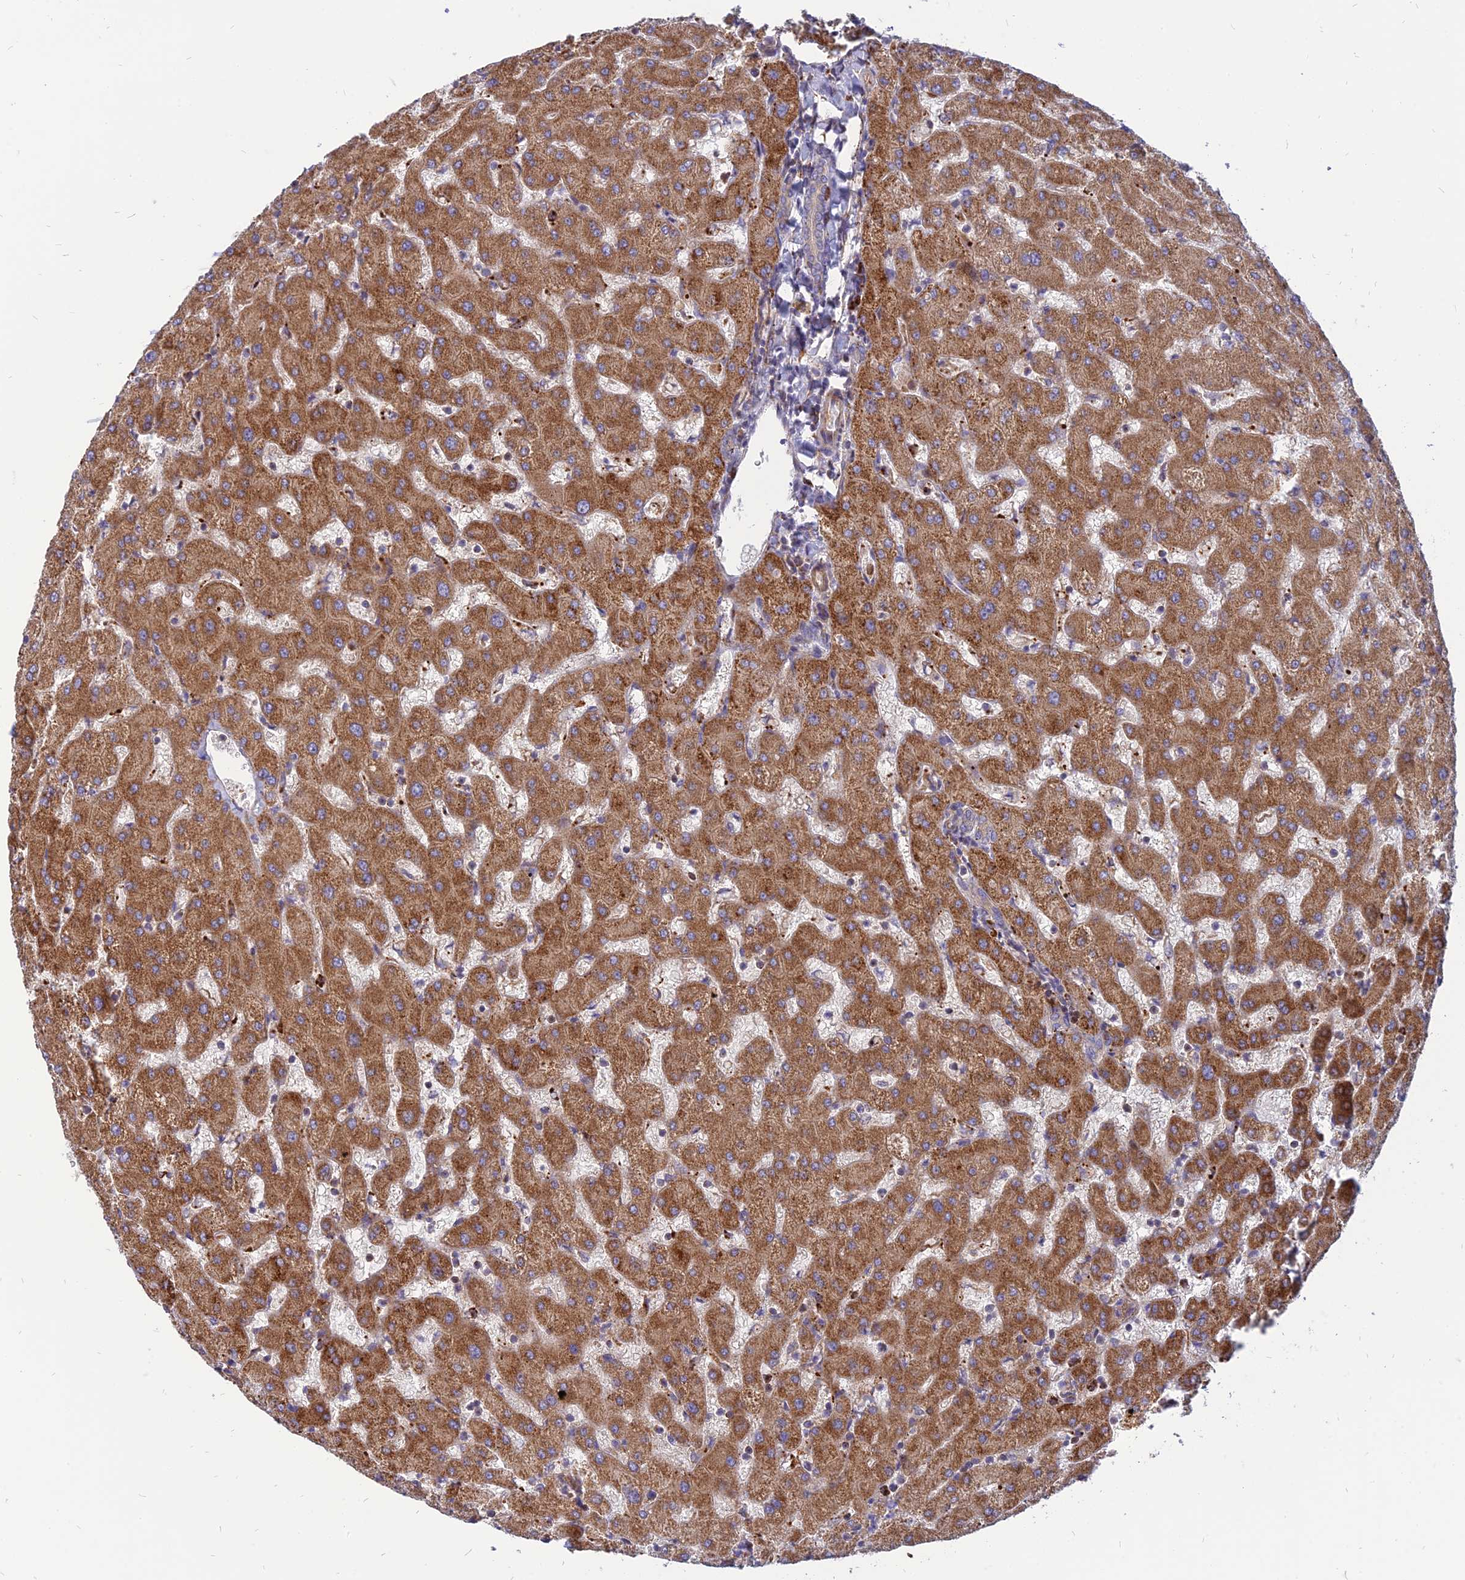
{"staining": {"intensity": "weak", "quantity": ">75%", "location": "cytoplasmic/membranous"}, "tissue": "liver", "cell_type": "Cholangiocytes", "image_type": "normal", "snomed": [{"axis": "morphology", "description": "Normal tissue, NOS"}, {"axis": "topography", "description": "Liver"}], "caption": "Liver stained with IHC displays weak cytoplasmic/membranous positivity in about >75% of cholangiocytes. Nuclei are stained in blue.", "gene": "PHKA2", "patient": {"sex": "female", "age": 63}}